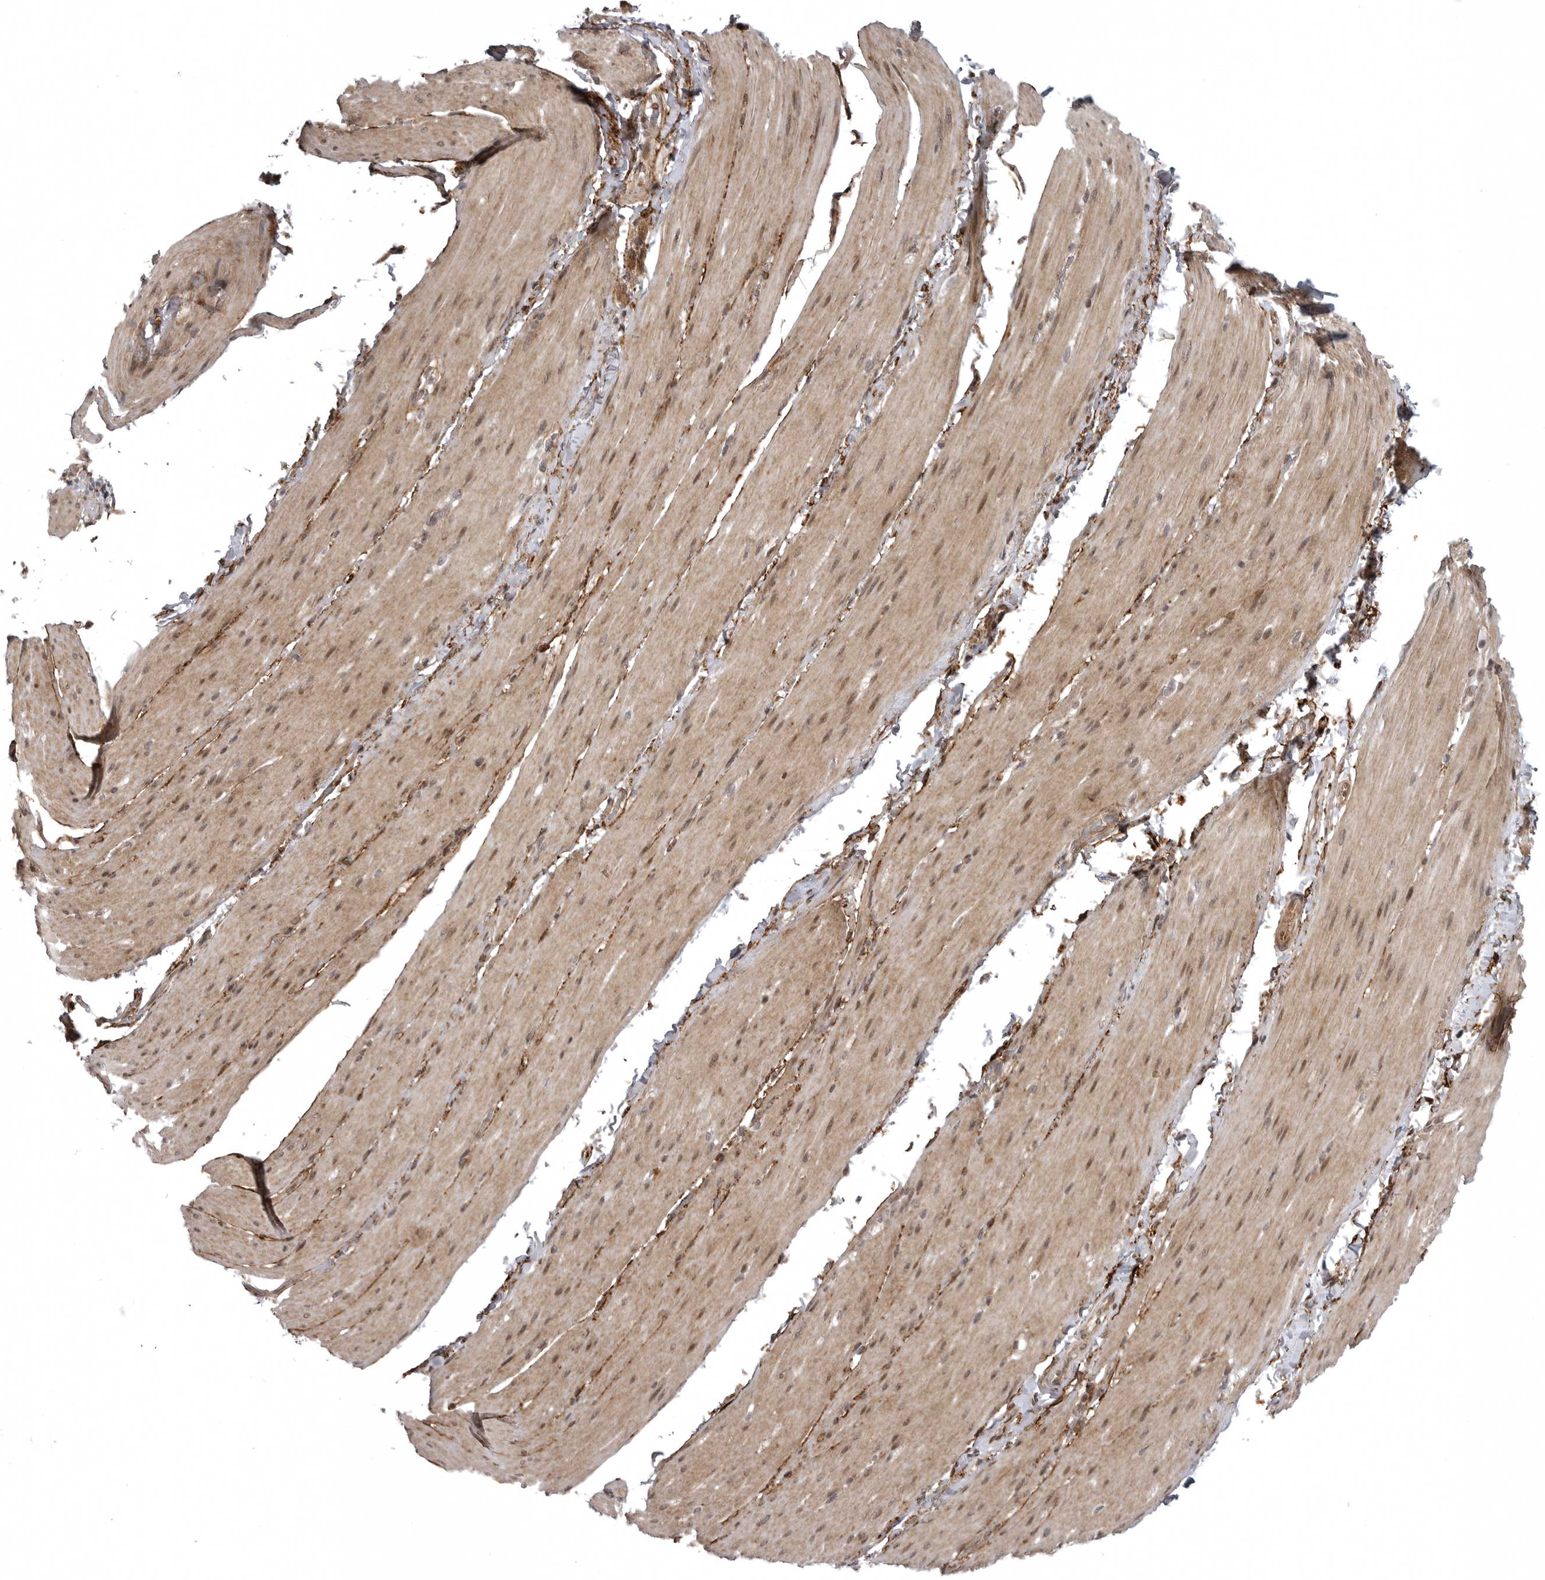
{"staining": {"intensity": "moderate", "quantity": "25%-75%", "location": "cytoplasmic/membranous"}, "tissue": "smooth muscle", "cell_type": "Smooth muscle cells", "image_type": "normal", "snomed": [{"axis": "morphology", "description": "Normal tissue, NOS"}, {"axis": "topography", "description": "Smooth muscle"}, {"axis": "topography", "description": "Small intestine"}], "caption": "Smooth muscle cells demonstrate medium levels of moderate cytoplasmic/membranous expression in approximately 25%-75% of cells in benign human smooth muscle.", "gene": "SNX16", "patient": {"sex": "female", "age": 84}}